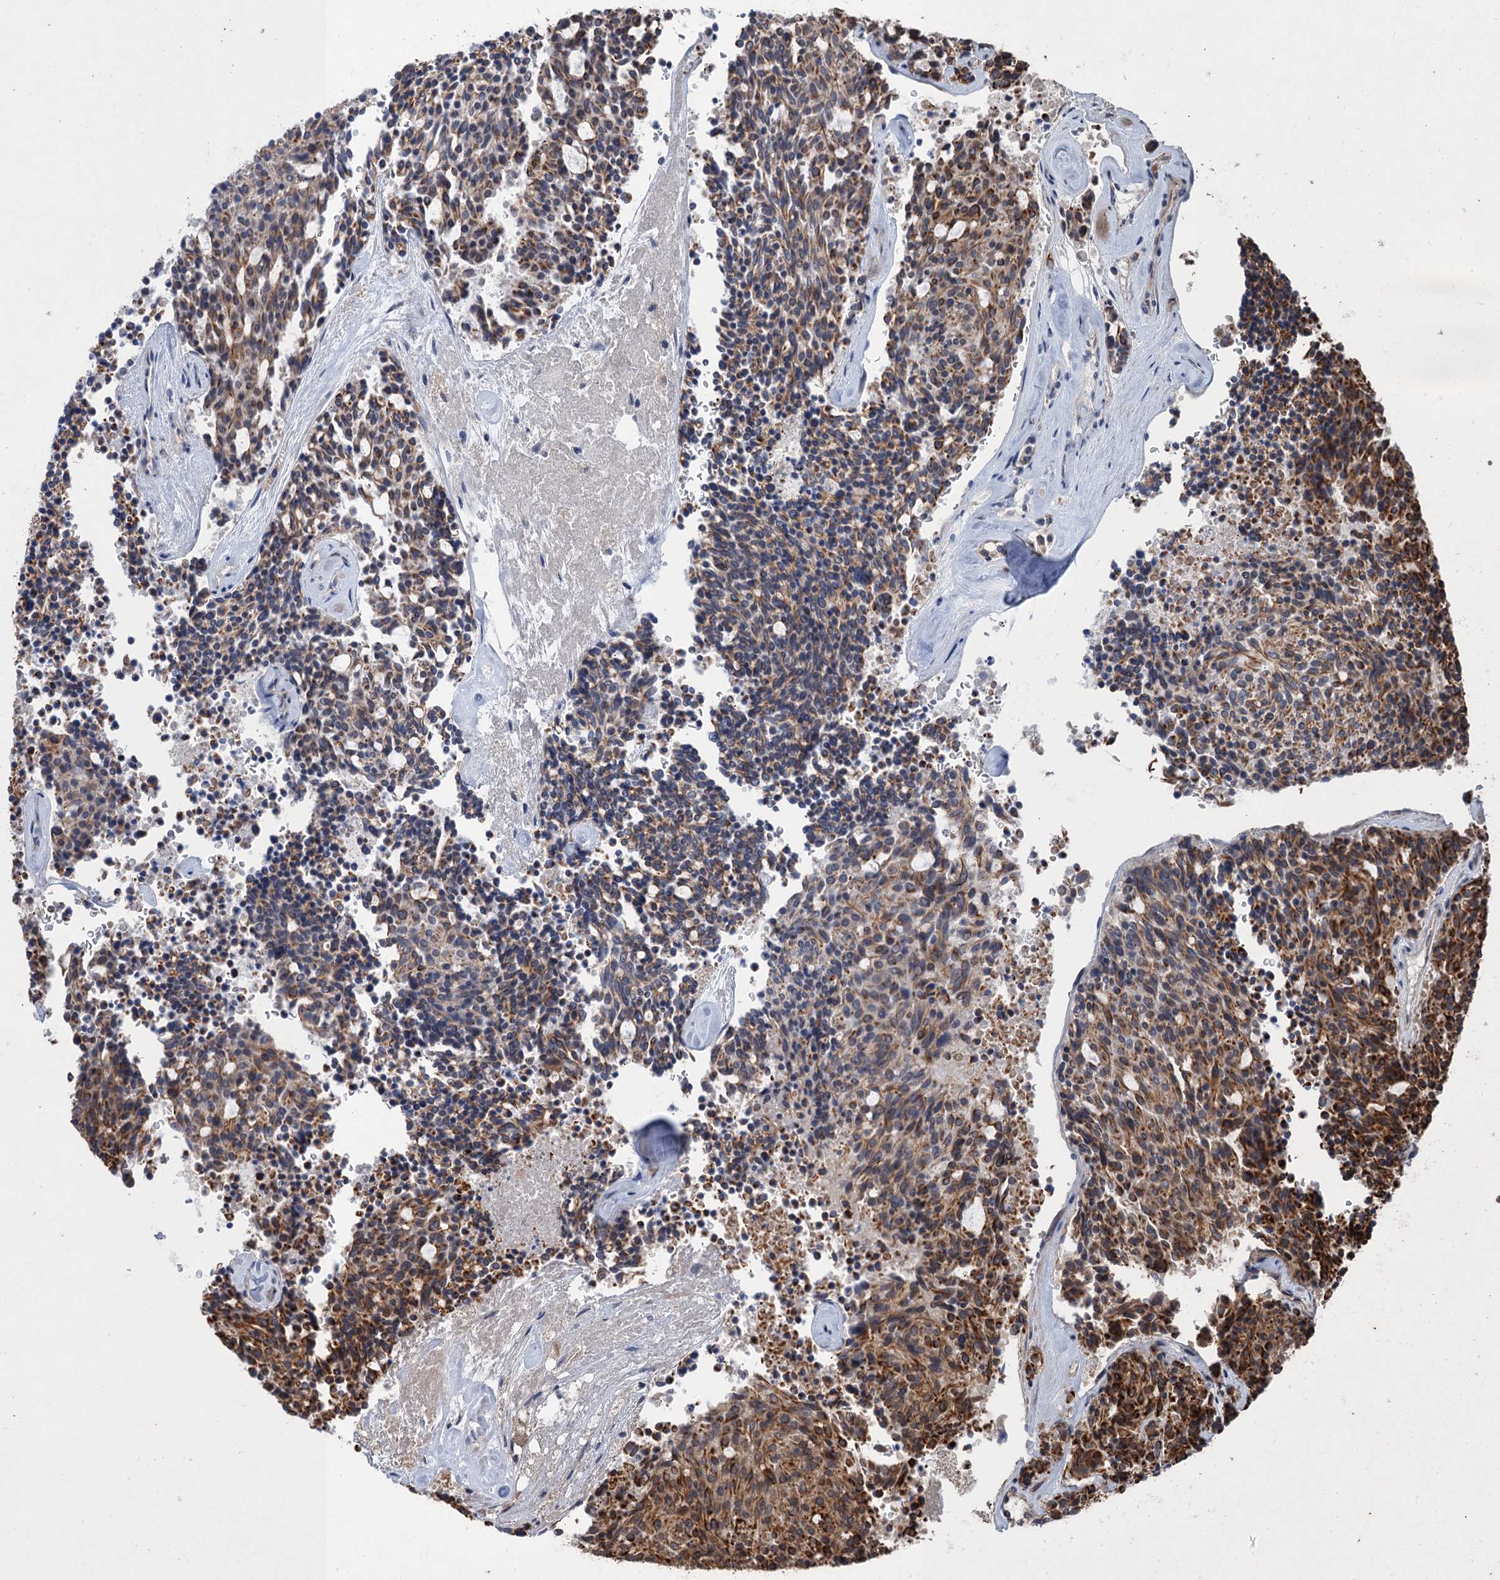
{"staining": {"intensity": "strong", "quantity": "<25%", "location": "cytoplasmic/membranous"}, "tissue": "carcinoid", "cell_type": "Tumor cells", "image_type": "cancer", "snomed": [{"axis": "morphology", "description": "Carcinoid, malignant, NOS"}, {"axis": "topography", "description": "Pancreas"}], "caption": "Strong cytoplasmic/membranous expression for a protein is seen in about <25% of tumor cells of carcinoid using immunohistochemistry (IHC).", "gene": "TTC31", "patient": {"sex": "female", "age": 54}}